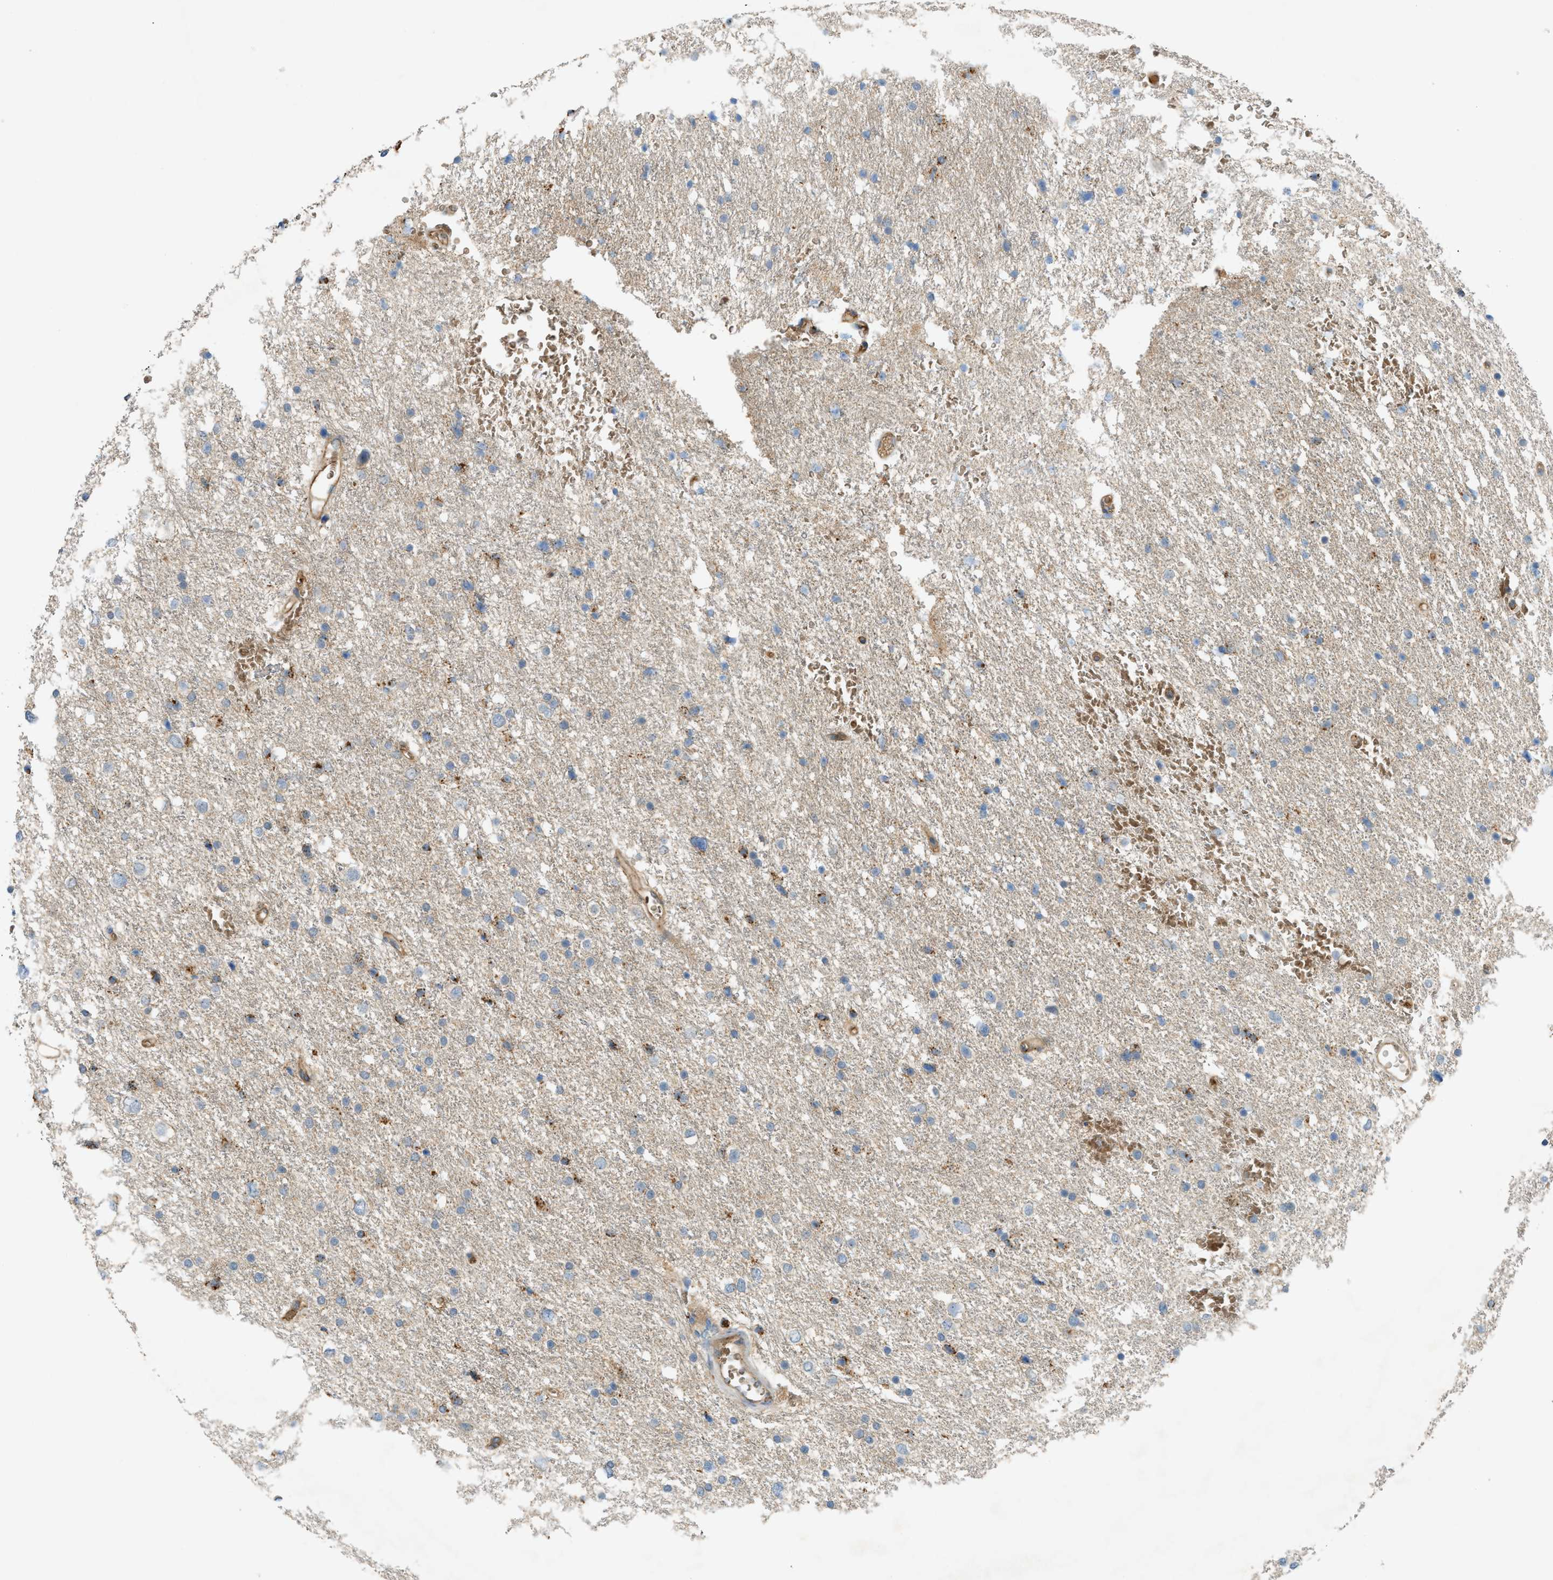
{"staining": {"intensity": "moderate", "quantity": "<25%", "location": "cytoplasmic/membranous"}, "tissue": "glioma", "cell_type": "Tumor cells", "image_type": "cancer", "snomed": [{"axis": "morphology", "description": "Glioma, malignant, Low grade"}, {"axis": "topography", "description": "Brain"}], "caption": "DAB (3,3'-diaminobenzidine) immunohistochemical staining of human malignant low-grade glioma shows moderate cytoplasmic/membranous protein staining in approximately <25% of tumor cells. The protein of interest is stained brown, and the nuclei are stained in blue (DAB (3,3'-diaminobenzidine) IHC with brightfield microscopy, high magnification).", "gene": "GRK6", "patient": {"sex": "female", "age": 37}}